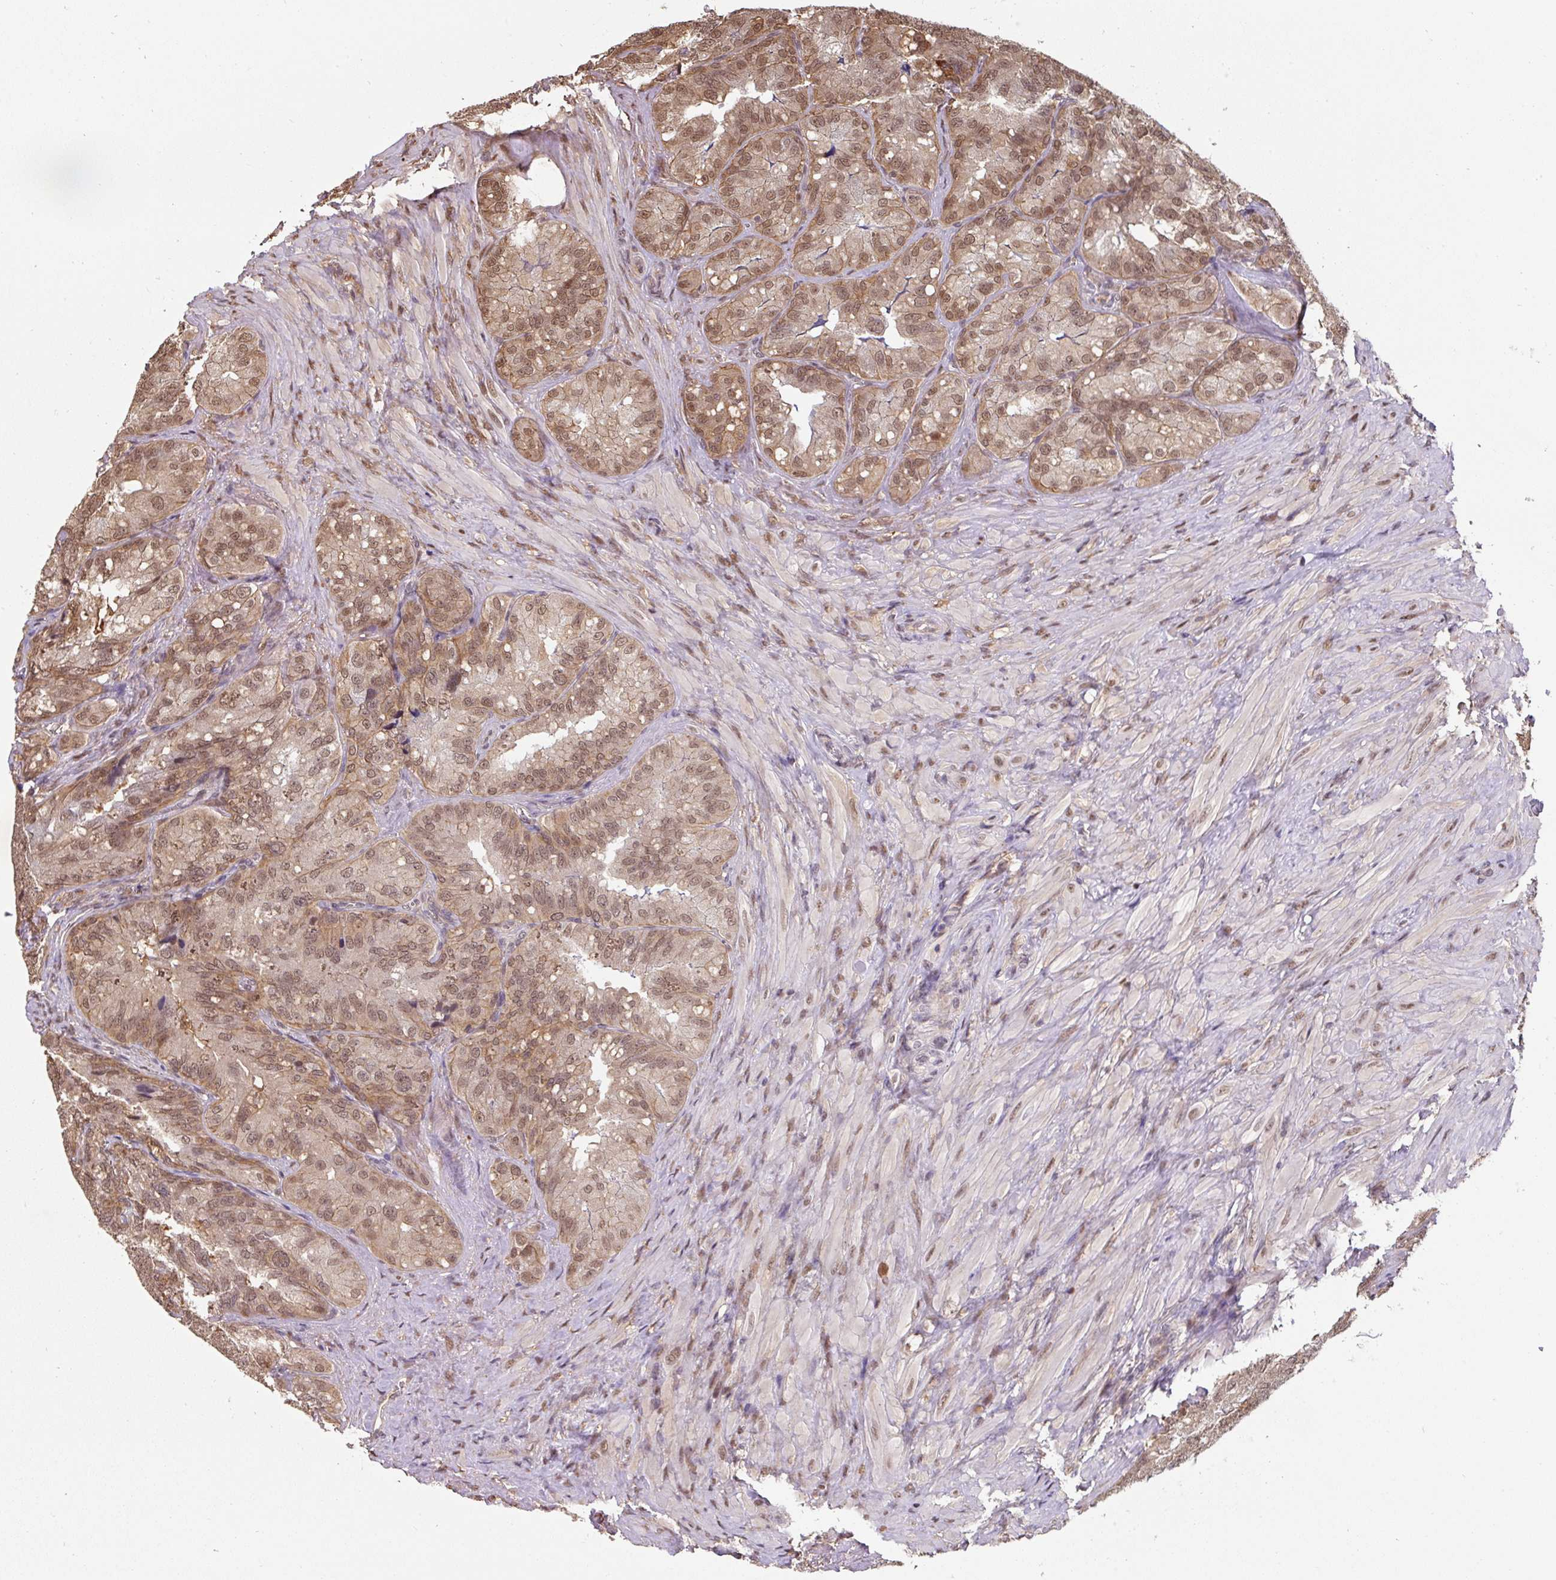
{"staining": {"intensity": "moderate", "quantity": ">75%", "location": "cytoplasmic/membranous,nuclear"}, "tissue": "seminal vesicle", "cell_type": "Glandular cells", "image_type": "normal", "snomed": [{"axis": "morphology", "description": "Normal tissue, NOS"}, {"axis": "topography", "description": "Seminal veicle"}], "caption": "An image showing moderate cytoplasmic/membranous,nuclear staining in approximately >75% of glandular cells in benign seminal vesicle, as visualized by brown immunohistochemical staining.", "gene": "ST13", "patient": {"sex": "male", "age": 69}}